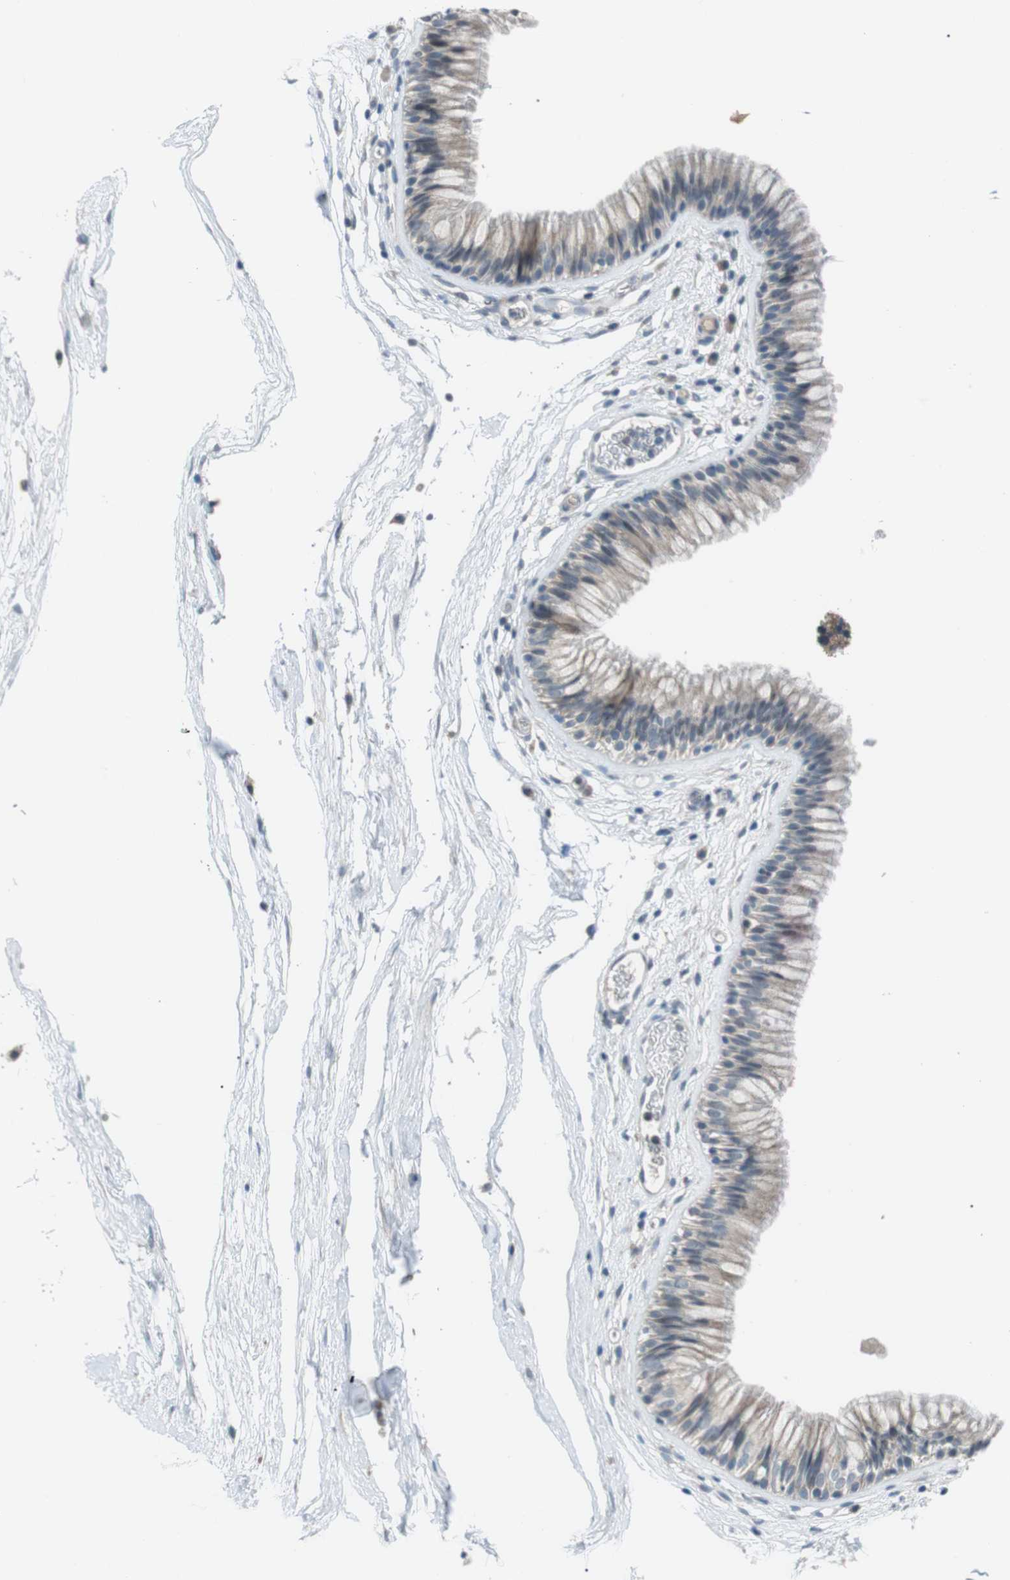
{"staining": {"intensity": "weak", "quantity": "<25%", "location": "cytoplasmic/membranous"}, "tissue": "nasopharynx", "cell_type": "Respiratory epithelial cells", "image_type": "normal", "snomed": [{"axis": "morphology", "description": "Normal tissue, NOS"}, {"axis": "morphology", "description": "Inflammation, NOS"}, {"axis": "topography", "description": "Nasopharynx"}], "caption": "DAB immunohistochemical staining of unremarkable nasopharynx displays no significant positivity in respiratory epithelial cells. (Immunohistochemistry (ihc), brightfield microscopy, high magnification).", "gene": "FCRLA", "patient": {"sex": "male", "age": 48}}